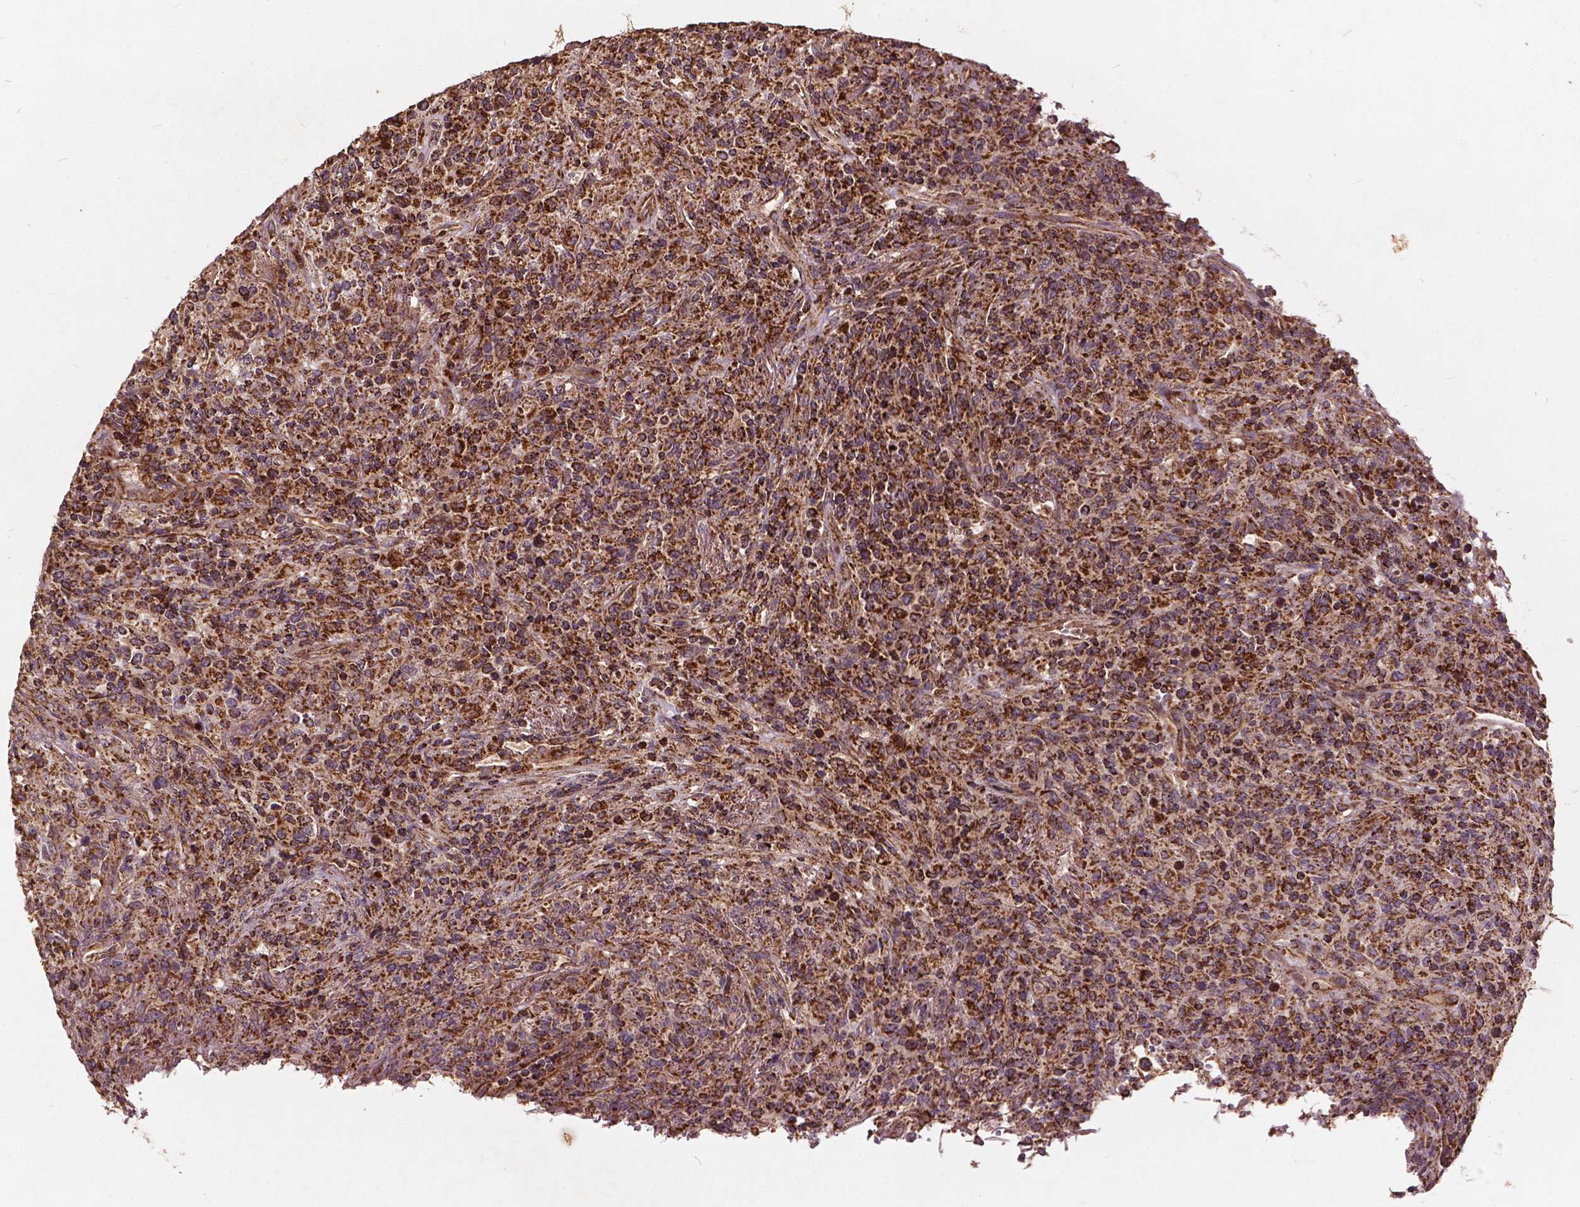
{"staining": {"intensity": "strong", "quantity": ">75%", "location": "cytoplasmic/membranous"}, "tissue": "lymphoma", "cell_type": "Tumor cells", "image_type": "cancer", "snomed": [{"axis": "morphology", "description": "Malignant lymphoma, non-Hodgkin's type, High grade"}, {"axis": "topography", "description": "Lung"}], "caption": "Immunohistochemical staining of human high-grade malignant lymphoma, non-Hodgkin's type demonstrates strong cytoplasmic/membranous protein staining in about >75% of tumor cells.", "gene": "UBXN2A", "patient": {"sex": "male", "age": 79}}